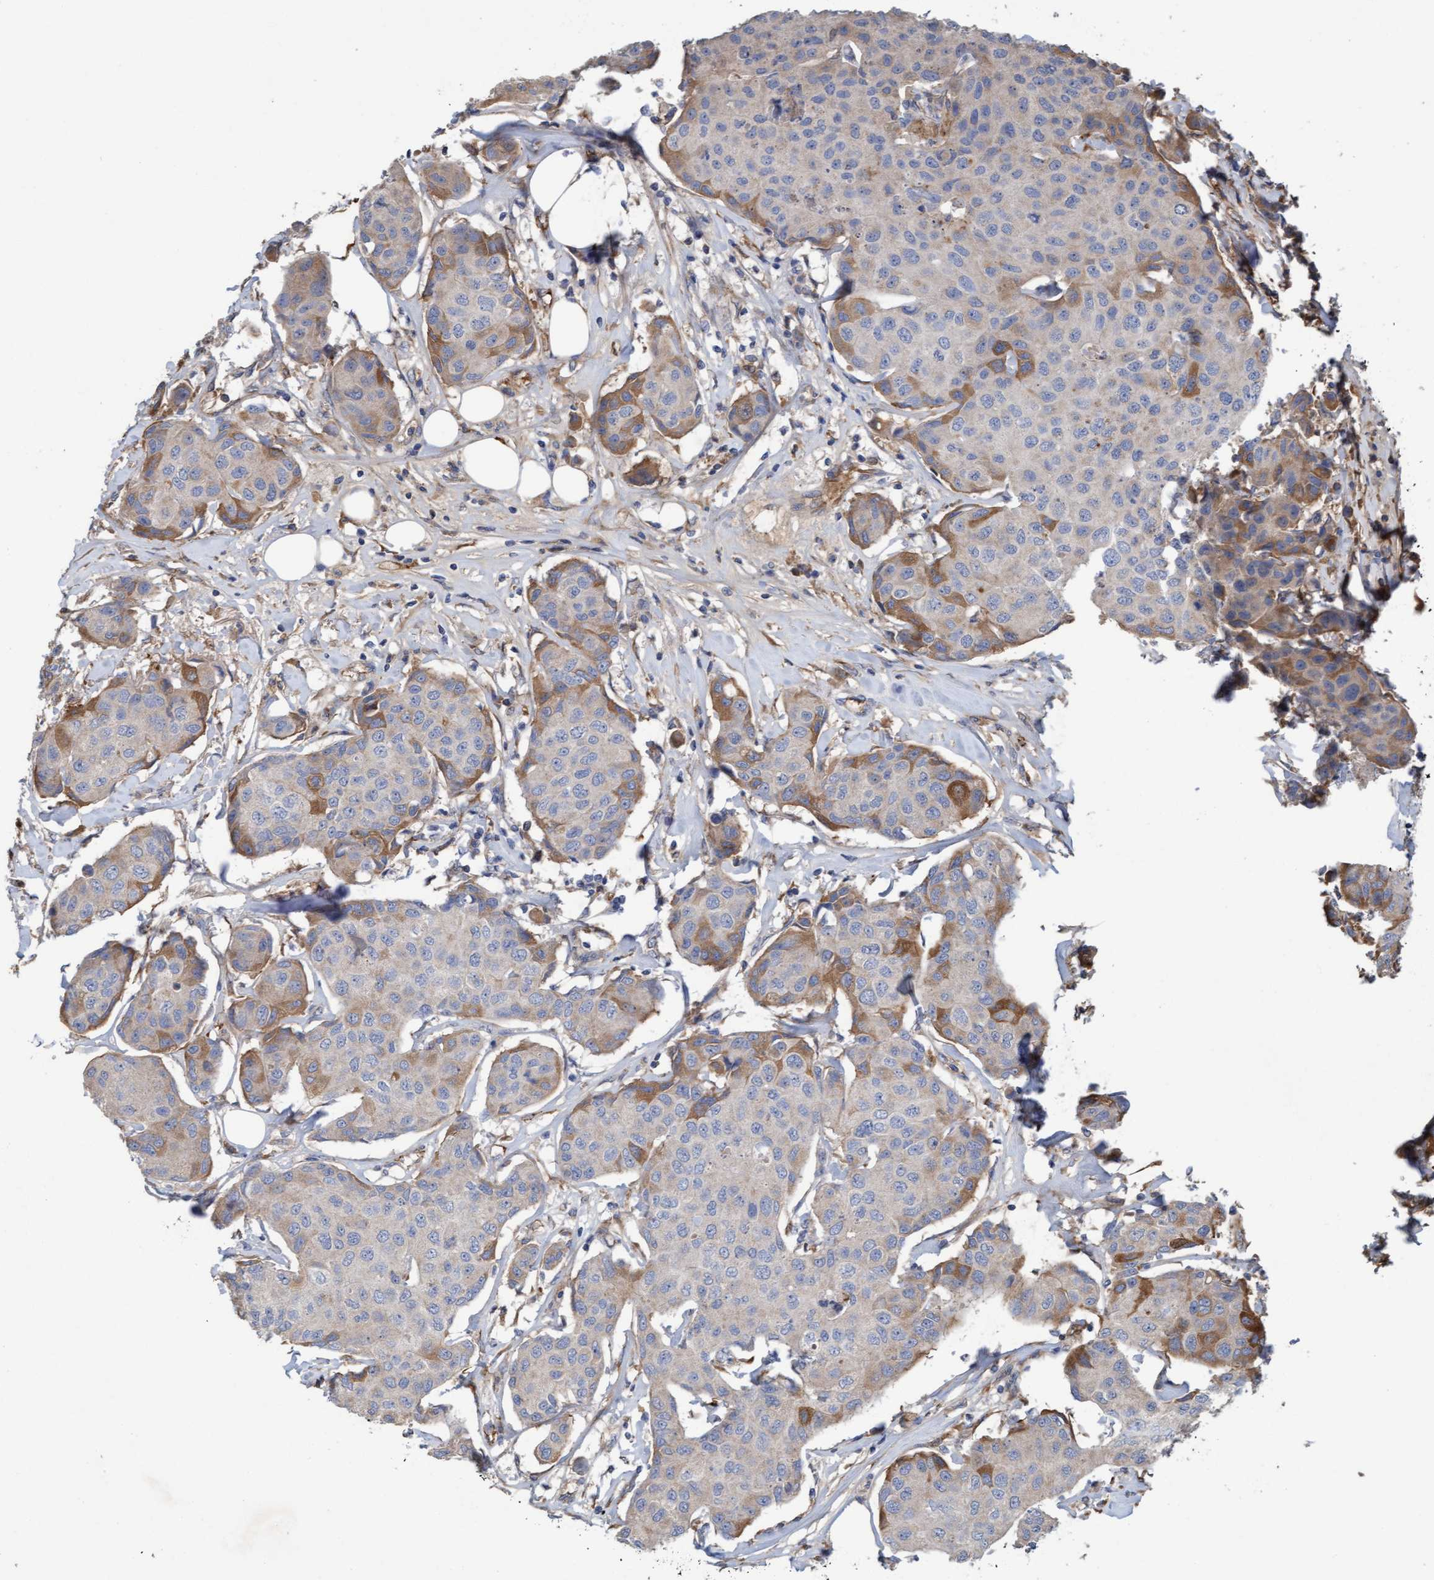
{"staining": {"intensity": "moderate", "quantity": "<25%", "location": "cytoplasmic/membranous"}, "tissue": "breast cancer", "cell_type": "Tumor cells", "image_type": "cancer", "snomed": [{"axis": "morphology", "description": "Duct carcinoma"}, {"axis": "topography", "description": "Breast"}], "caption": "A low amount of moderate cytoplasmic/membranous positivity is seen in about <25% of tumor cells in invasive ductal carcinoma (breast) tissue. Nuclei are stained in blue.", "gene": "DDHD2", "patient": {"sex": "female", "age": 80}}